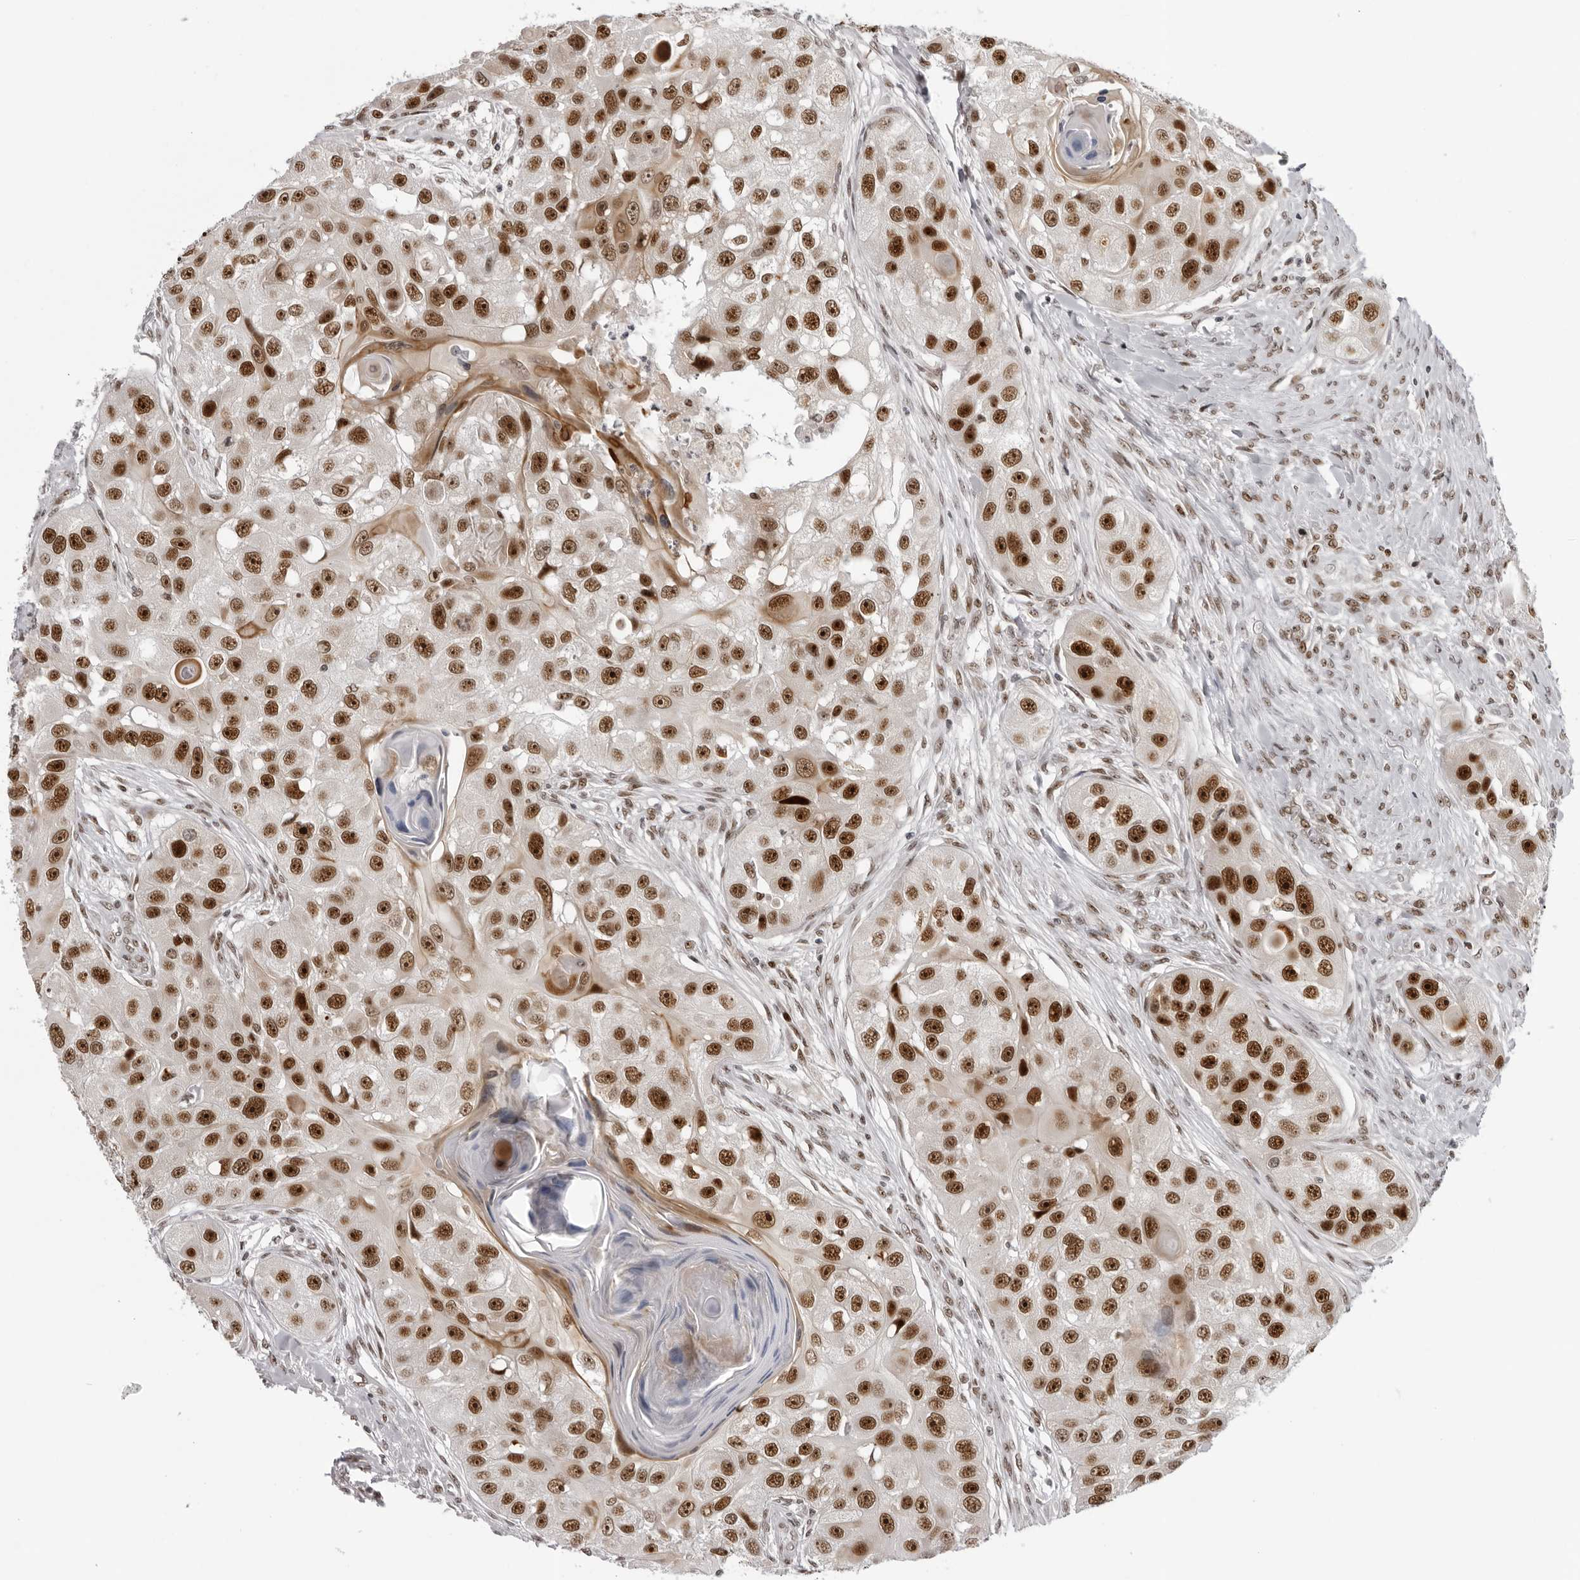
{"staining": {"intensity": "strong", "quantity": ">75%", "location": "nuclear"}, "tissue": "head and neck cancer", "cell_type": "Tumor cells", "image_type": "cancer", "snomed": [{"axis": "morphology", "description": "Normal tissue, NOS"}, {"axis": "morphology", "description": "Squamous cell carcinoma, NOS"}, {"axis": "topography", "description": "Skeletal muscle"}, {"axis": "topography", "description": "Head-Neck"}], "caption": "Human head and neck squamous cell carcinoma stained with a brown dye shows strong nuclear positive staining in approximately >75% of tumor cells.", "gene": "HEXIM2", "patient": {"sex": "male", "age": 51}}